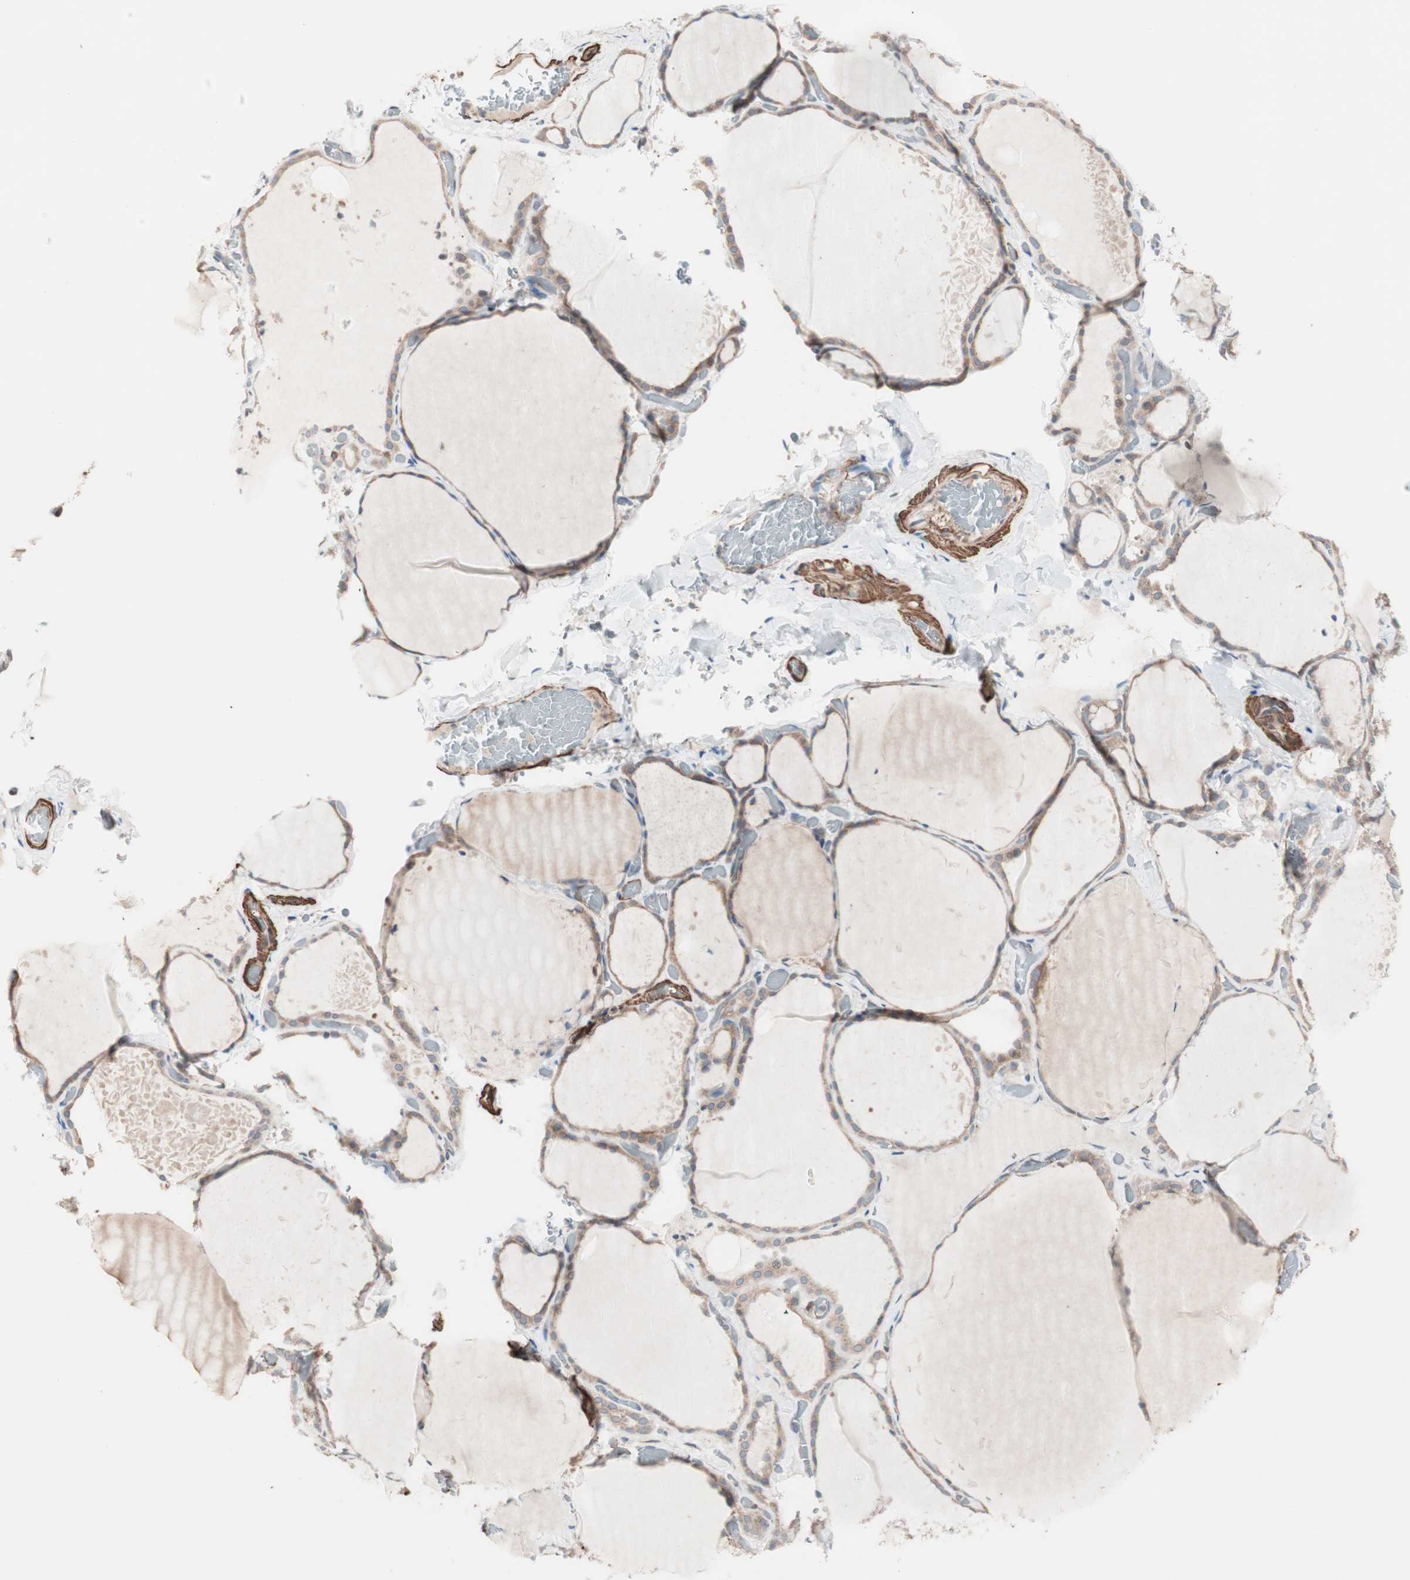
{"staining": {"intensity": "weak", "quantity": ">75%", "location": "cytoplasmic/membranous"}, "tissue": "thyroid gland", "cell_type": "Glandular cells", "image_type": "normal", "snomed": [{"axis": "morphology", "description": "Normal tissue, NOS"}, {"axis": "topography", "description": "Thyroid gland"}], "caption": "IHC of benign thyroid gland shows low levels of weak cytoplasmic/membranous positivity in about >75% of glandular cells. (DAB IHC, brown staining for protein, blue staining for nuclei).", "gene": "ALG5", "patient": {"sex": "female", "age": 22}}